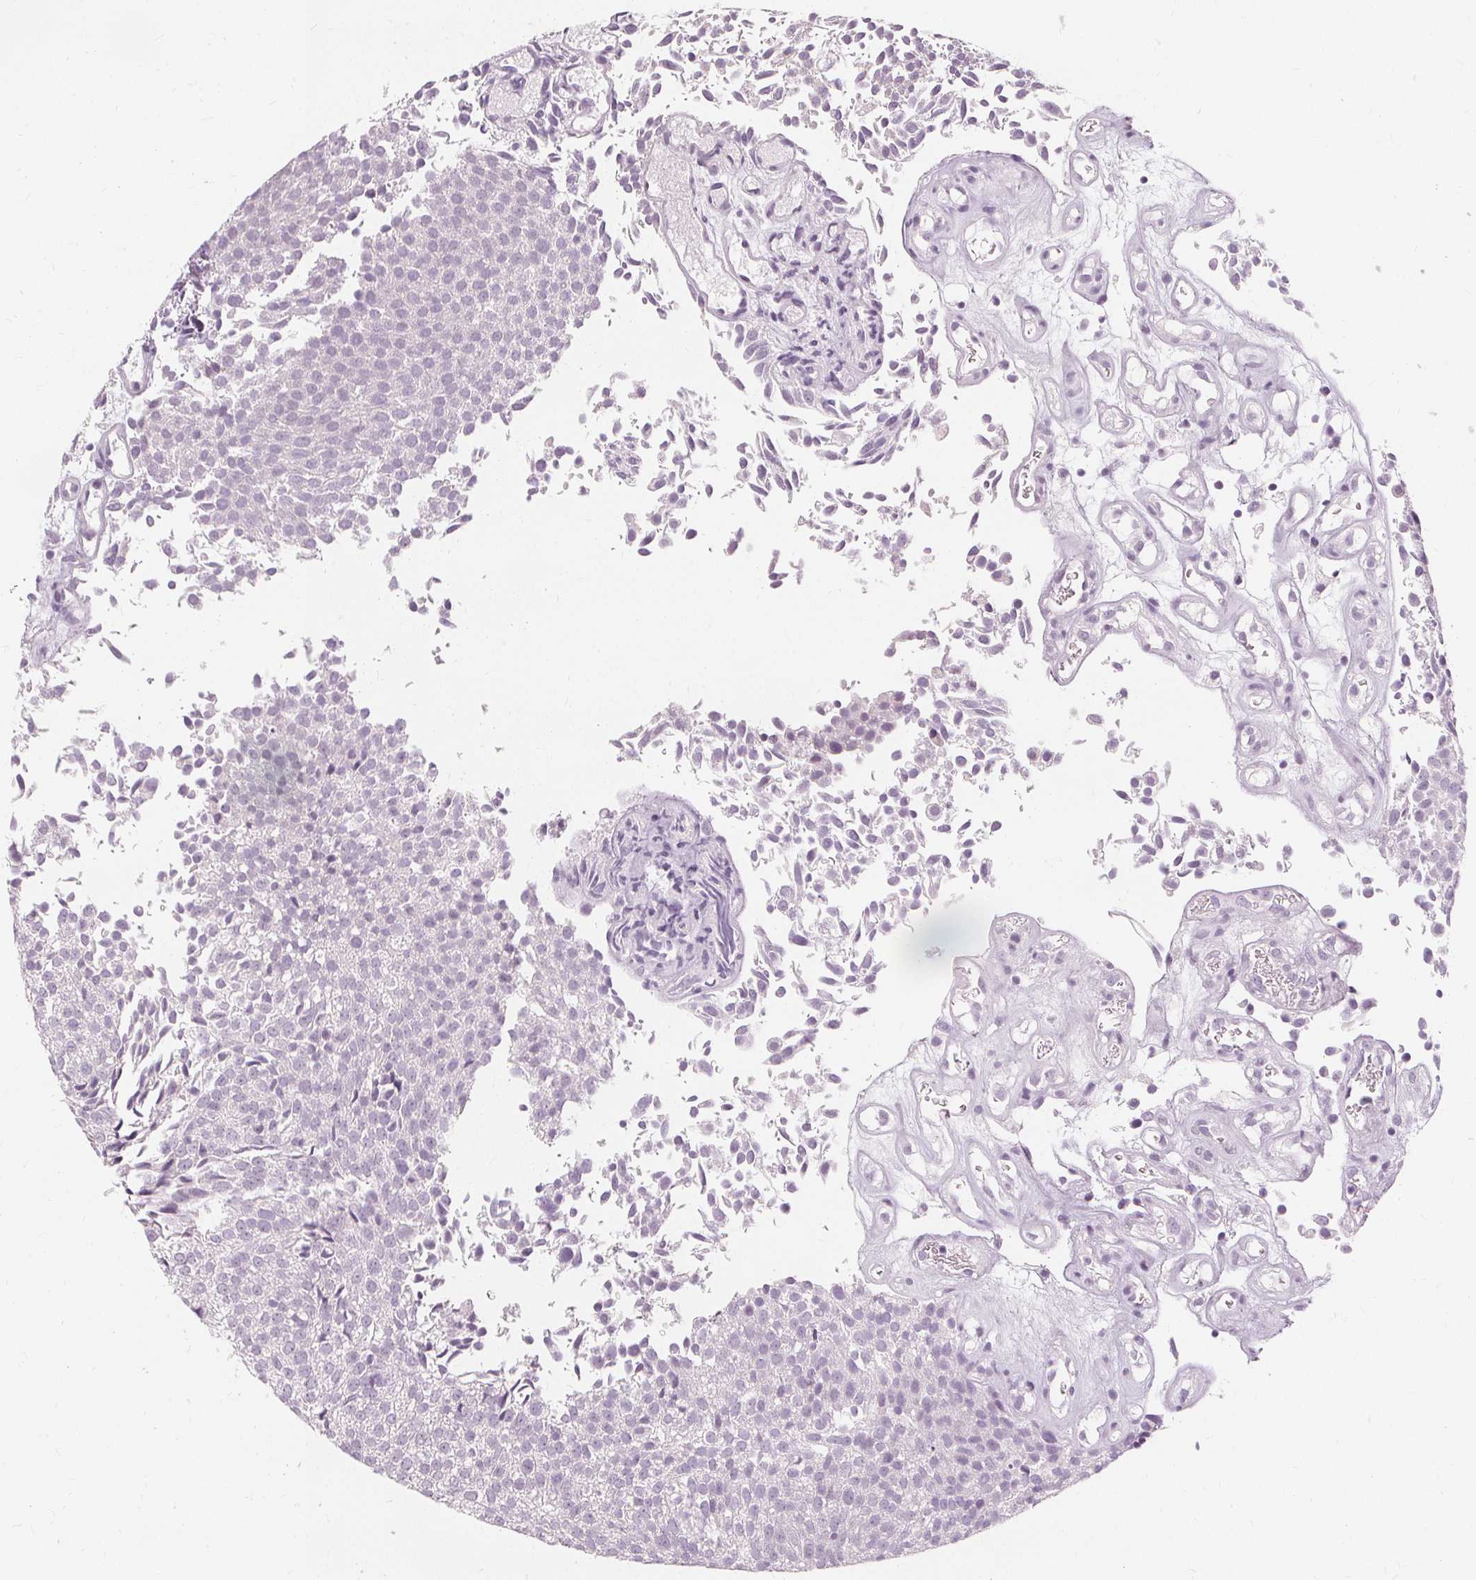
{"staining": {"intensity": "negative", "quantity": "none", "location": "none"}, "tissue": "urothelial cancer", "cell_type": "Tumor cells", "image_type": "cancer", "snomed": [{"axis": "morphology", "description": "Urothelial carcinoma, Low grade"}, {"axis": "topography", "description": "Urinary bladder"}], "caption": "IHC histopathology image of neoplastic tissue: urothelial cancer stained with DAB (3,3'-diaminobenzidine) exhibits no significant protein expression in tumor cells.", "gene": "MUC12", "patient": {"sex": "female", "age": 79}}